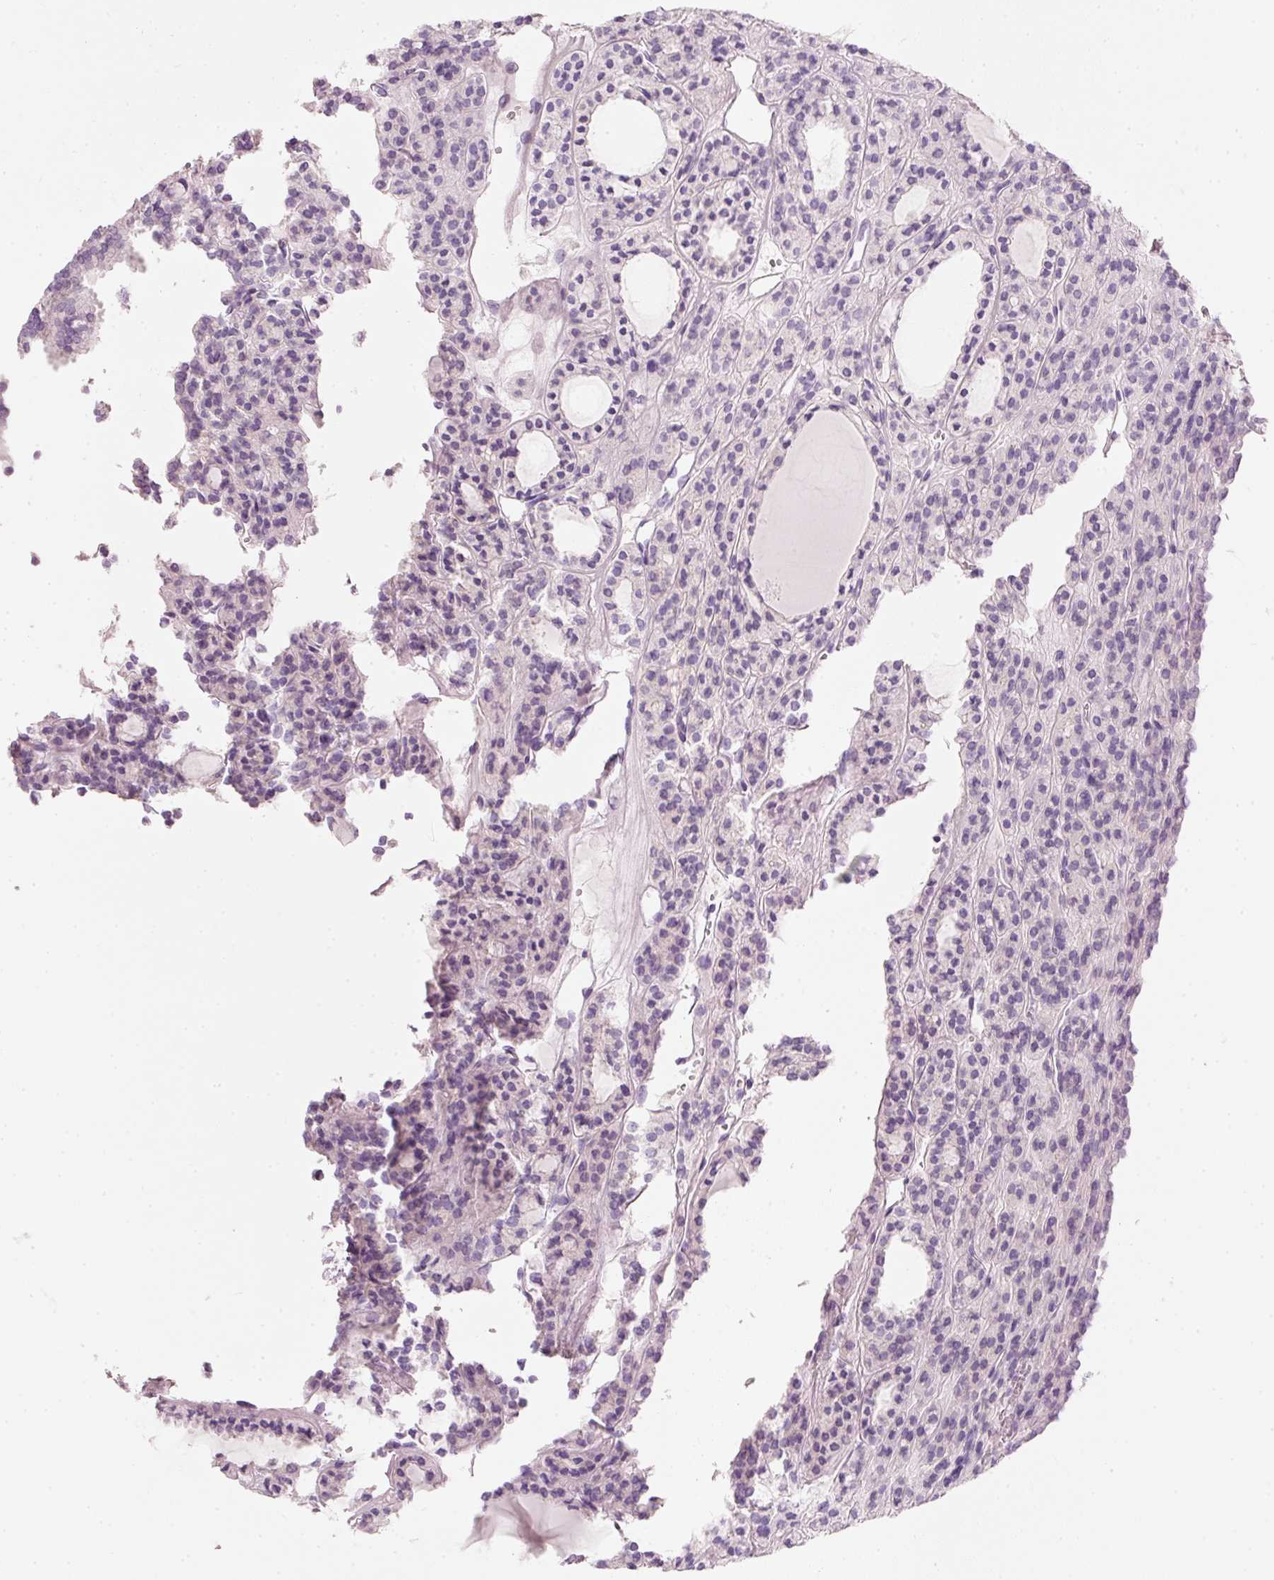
{"staining": {"intensity": "negative", "quantity": "none", "location": "none"}, "tissue": "thyroid cancer", "cell_type": "Tumor cells", "image_type": "cancer", "snomed": [{"axis": "morphology", "description": "Follicular adenoma carcinoma, NOS"}, {"axis": "topography", "description": "Thyroid gland"}], "caption": "A high-resolution histopathology image shows immunohistochemistry staining of thyroid cancer, which shows no significant staining in tumor cells.", "gene": "PDXDC1", "patient": {"sex": "female", "age": 63}}